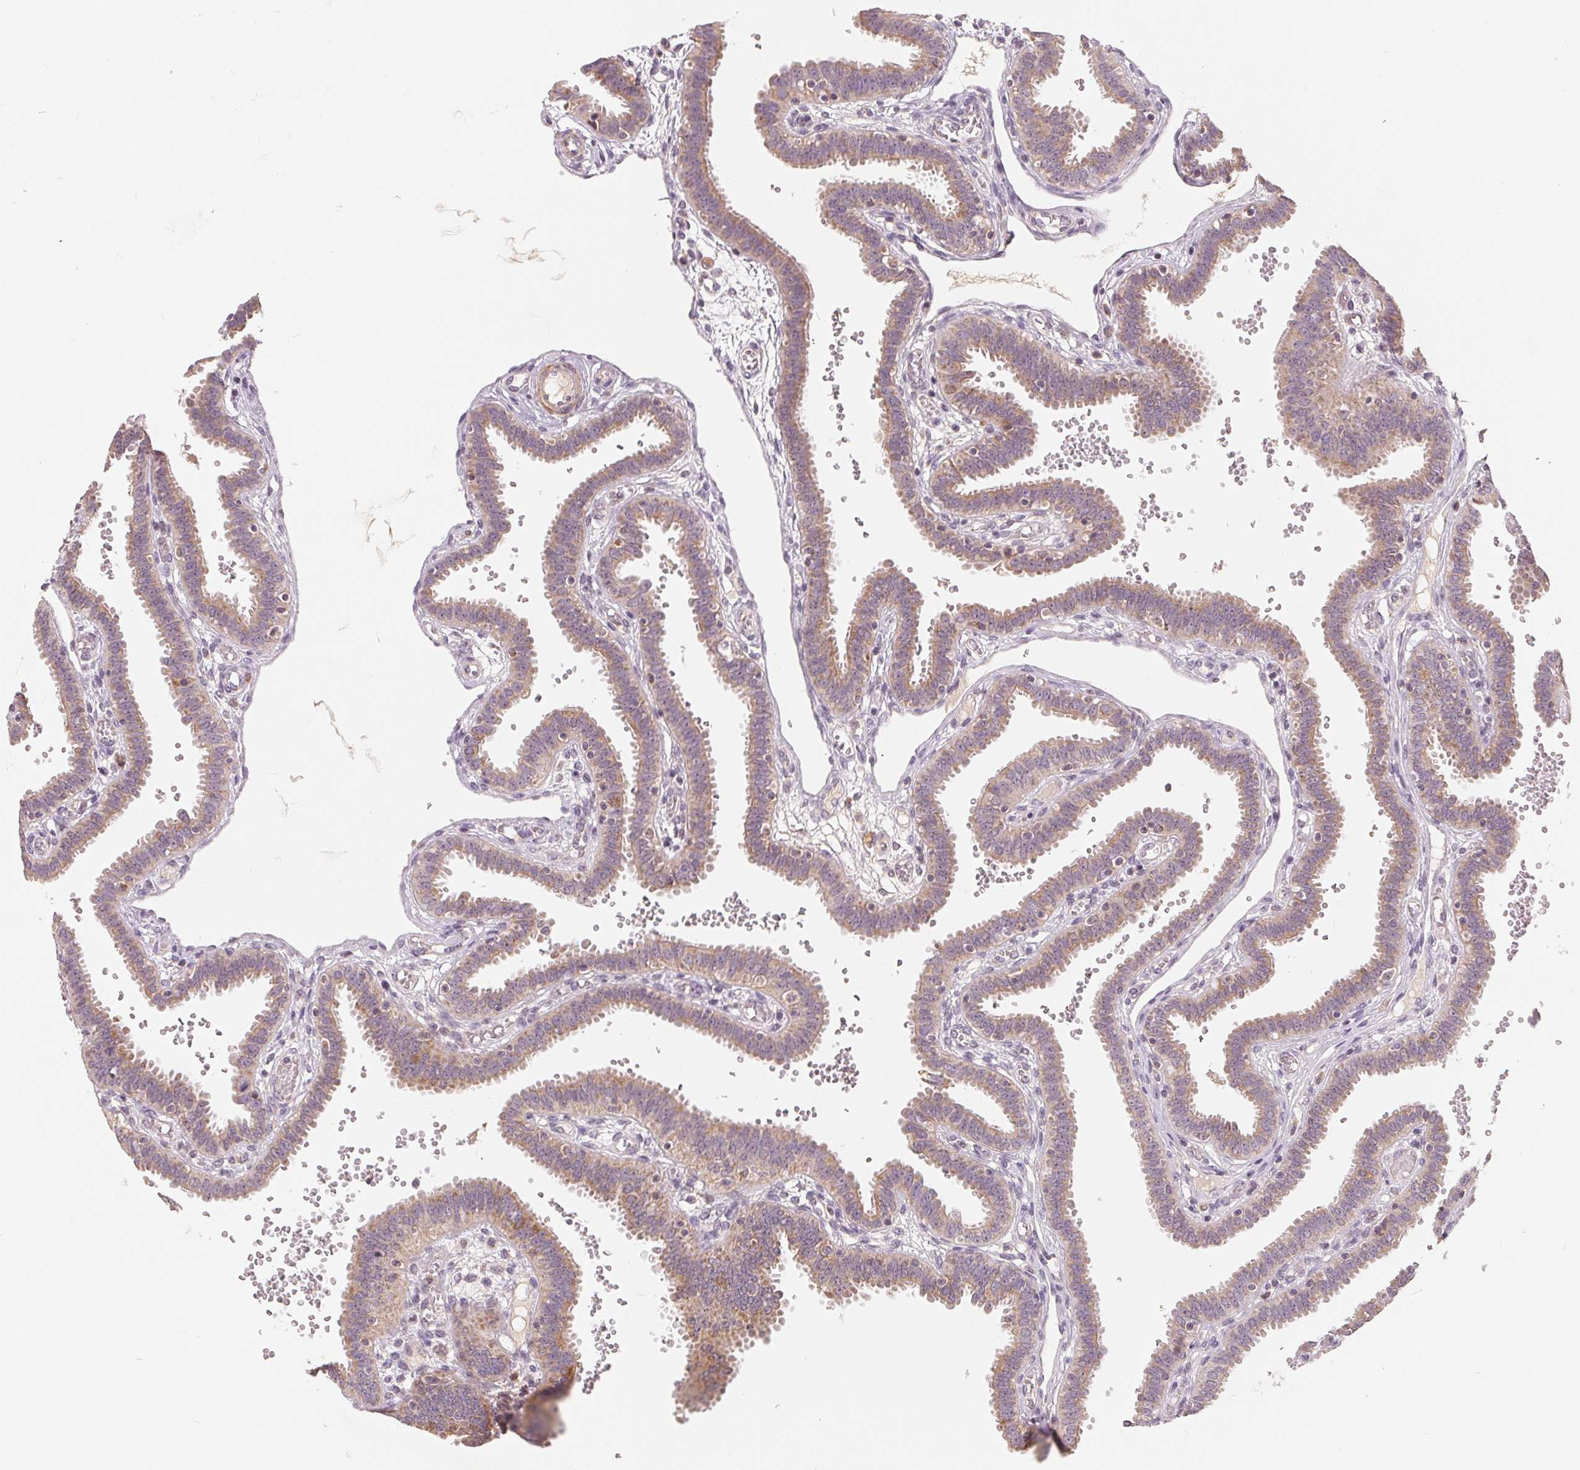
{"staining": {"intensity": "weak", "quantity": "25%-75%", "location": "cytoplasmic/membranous"}, "tissue": "fallopian tube", "cell_type": "Glandular cells", "image_type": "normal", "snomed": [{"axis": "morphology", "description": "Normal tissue, NOS"}, {"axis": "topography", "description": "Fallopian tube"}], "caption": "Immunohistochemistry (IHC) of unremarkable fallopian tube displays low levels of weak cytoplasmic/membranous positivity in approximately 25%-75% of glandular cells. (DAB (3,3'-diaminobenzidine) = brown stain, brightfield microscopy at high magnification).", "gene": "GHITM", "patient": {"sex": "female", "age": 37}}